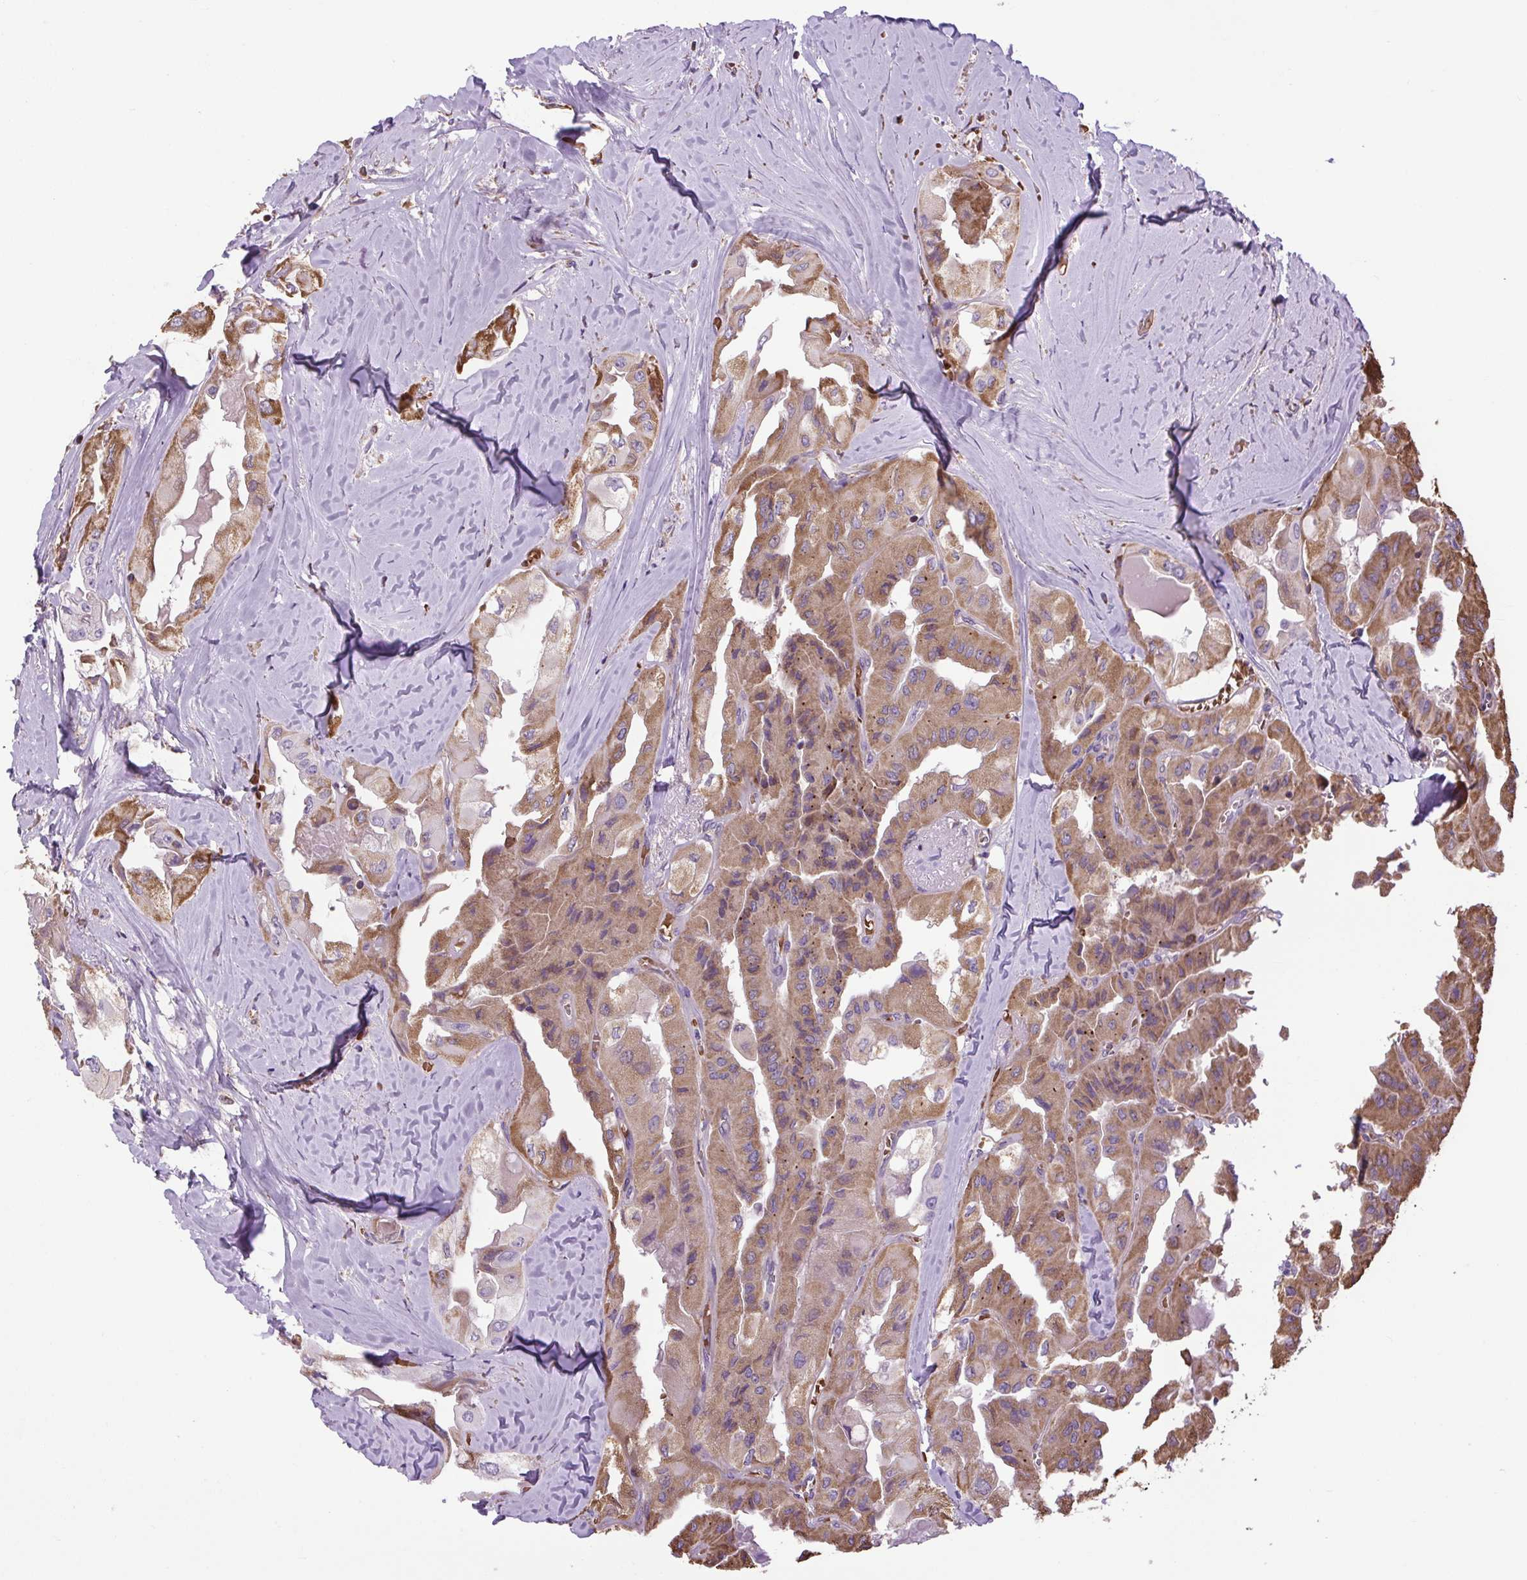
{"staining": {"intensity": "moderate", "quantity": ">75%", "location": "cytoplasmic/membranous,nuclear"}, "tissue": "thyroid cancer", "cell_type": "Tumor cells", "image_type": "cancer", "snomed": [{"axis": "morphology", "description": "Normal tissue, NOS"}, {"axis": "morphology", "description": "Papillary adenocarcinoma, NOS"}, {"axis": "topography", "description": "Thyroid gland"}], "caption": "Human papillary adenocarcinoma (thyroid) stained with a protein marker shows moderate staining in tumor cells.", "gene": "PLCG1", "patient": {"sex": "female", "age": 59}}